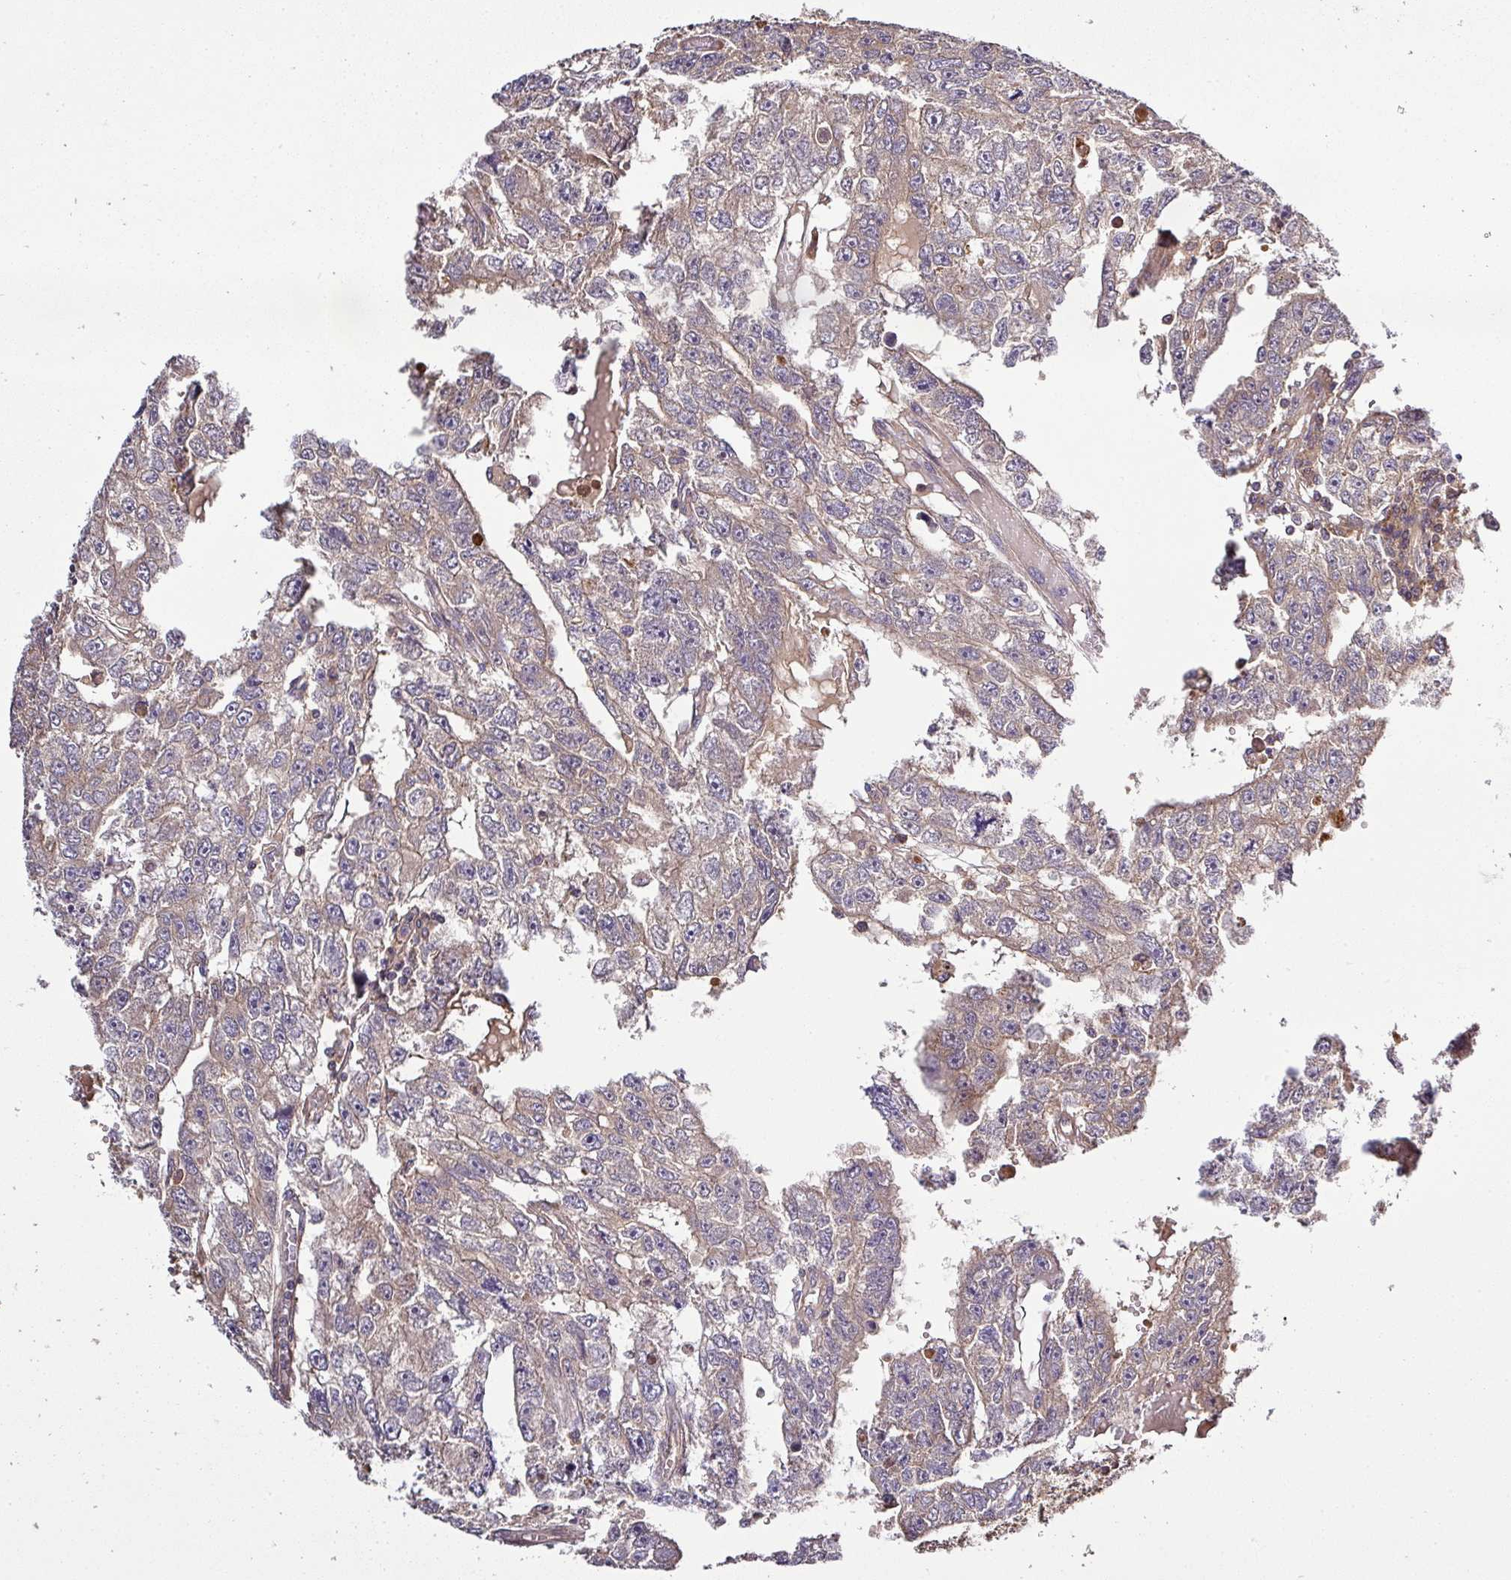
{"staining": {"intensity": "weak", "quantity": "25%-75%", "location": "cytoplasmic/membranous"}, "tissue": "testis cancer", "cell_type": "Tumor cells", "image_type": "cancer", "snomed": [{"axis": "morphology", "description": "Carcinoma, Embryonal, NOS"}, {"axis": "topography", "description": "Testis"}], "caption": "Immunohistochemical staining of embryonal carcinoma (testis) reveals low levels of weak cytoplasmic/membranous expression in about 25%-75% of tumor cells.", "gene": "TMEM107", "patient": {"sex": "male", "age": 20}}